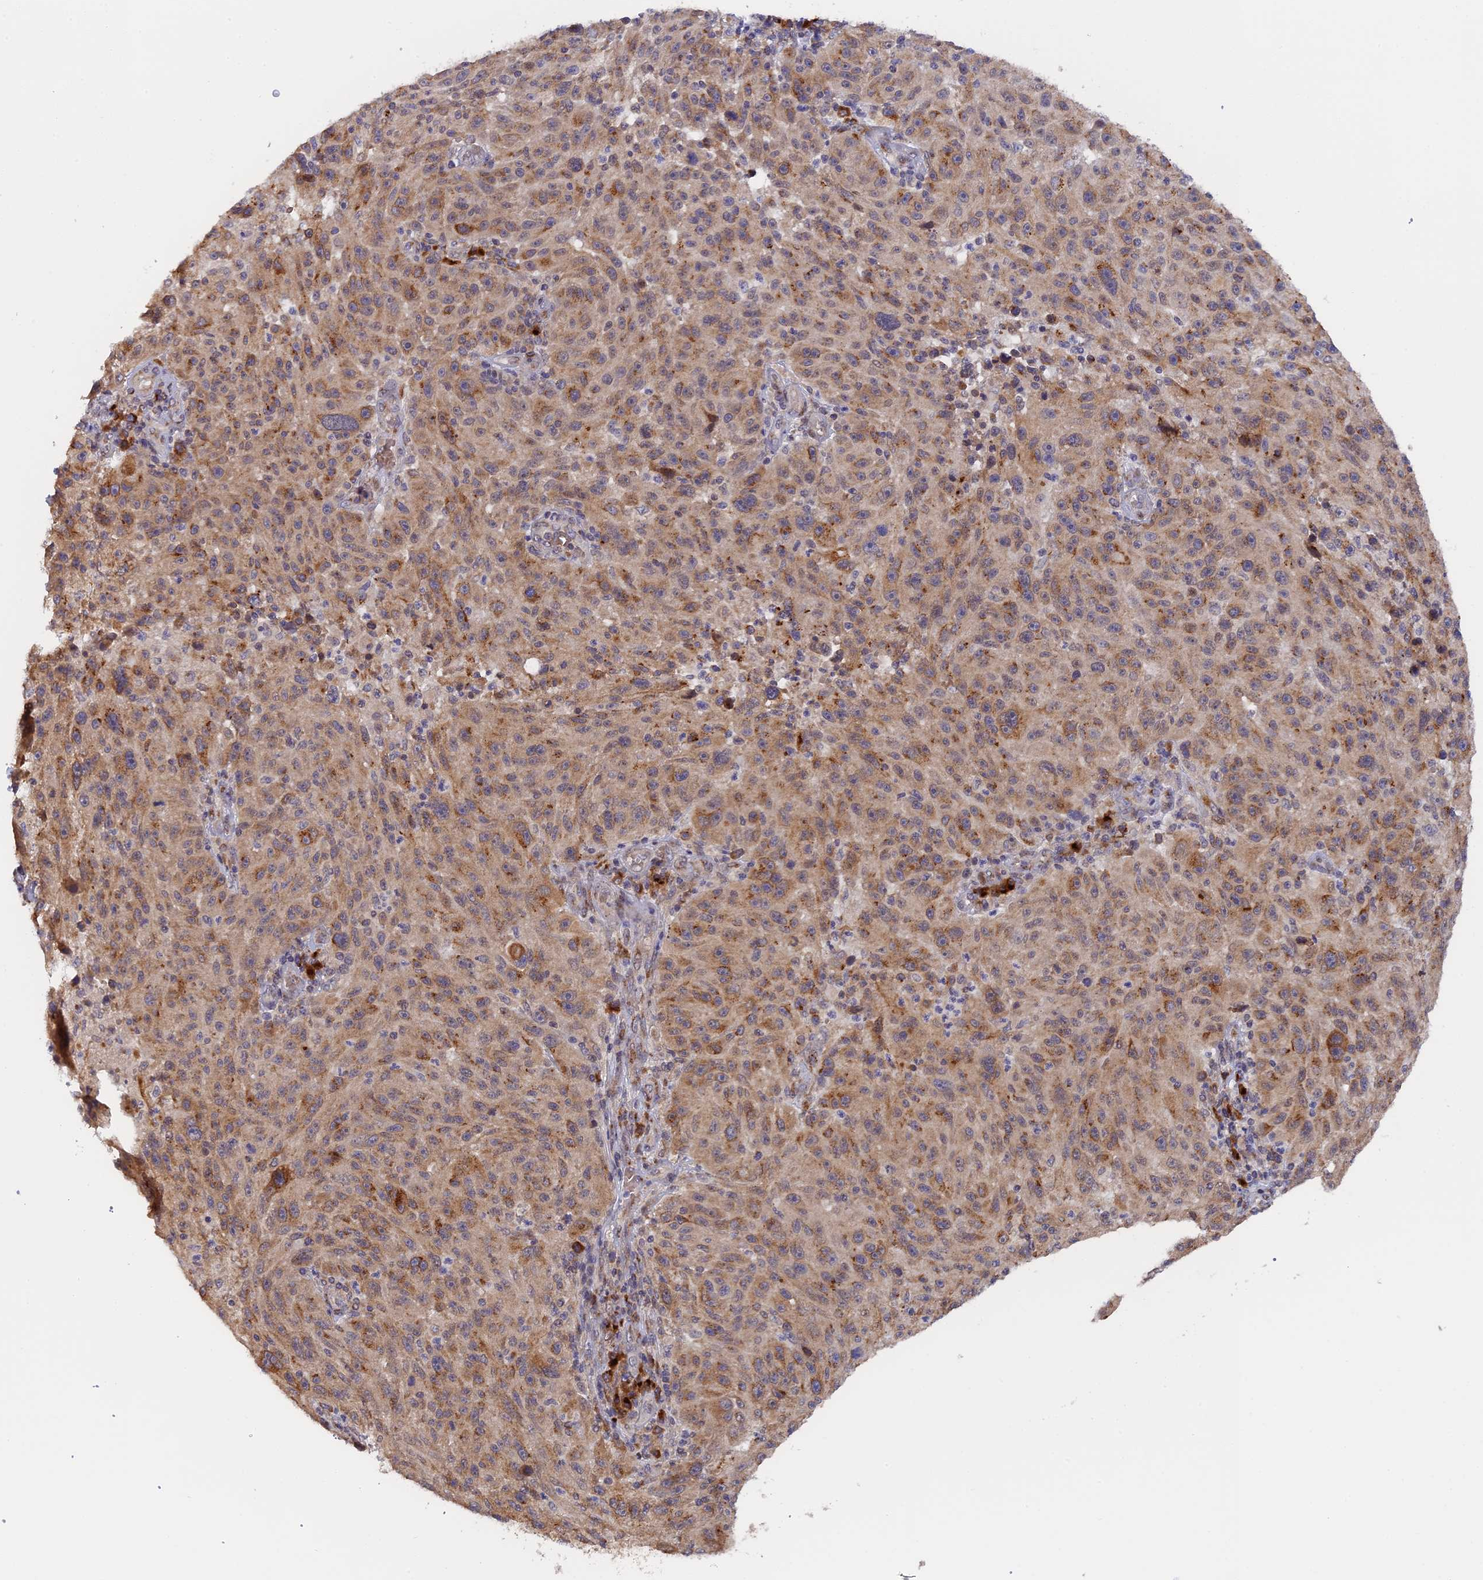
{"staining": {"intensity": "moderate", "quantity": ">75%", "location": "cytoplasmic/membranous"}, "tissue": "melanoma", "cell_type": "Tumor cells", "image_type": "cancer", "snomed": [{"axis": "morphology", "description": "Malignant melanoma, NOS"}, {"axis": "topography", "description": "Skin"}], "caption": "The photomicrograph displays a brown stain indicating the presence of a protein in the cytoplasmic/membranous of tumor cells in malignant melanoma.", "gene": "SNX17", "patient": {"sex": "male", "age": 53}}